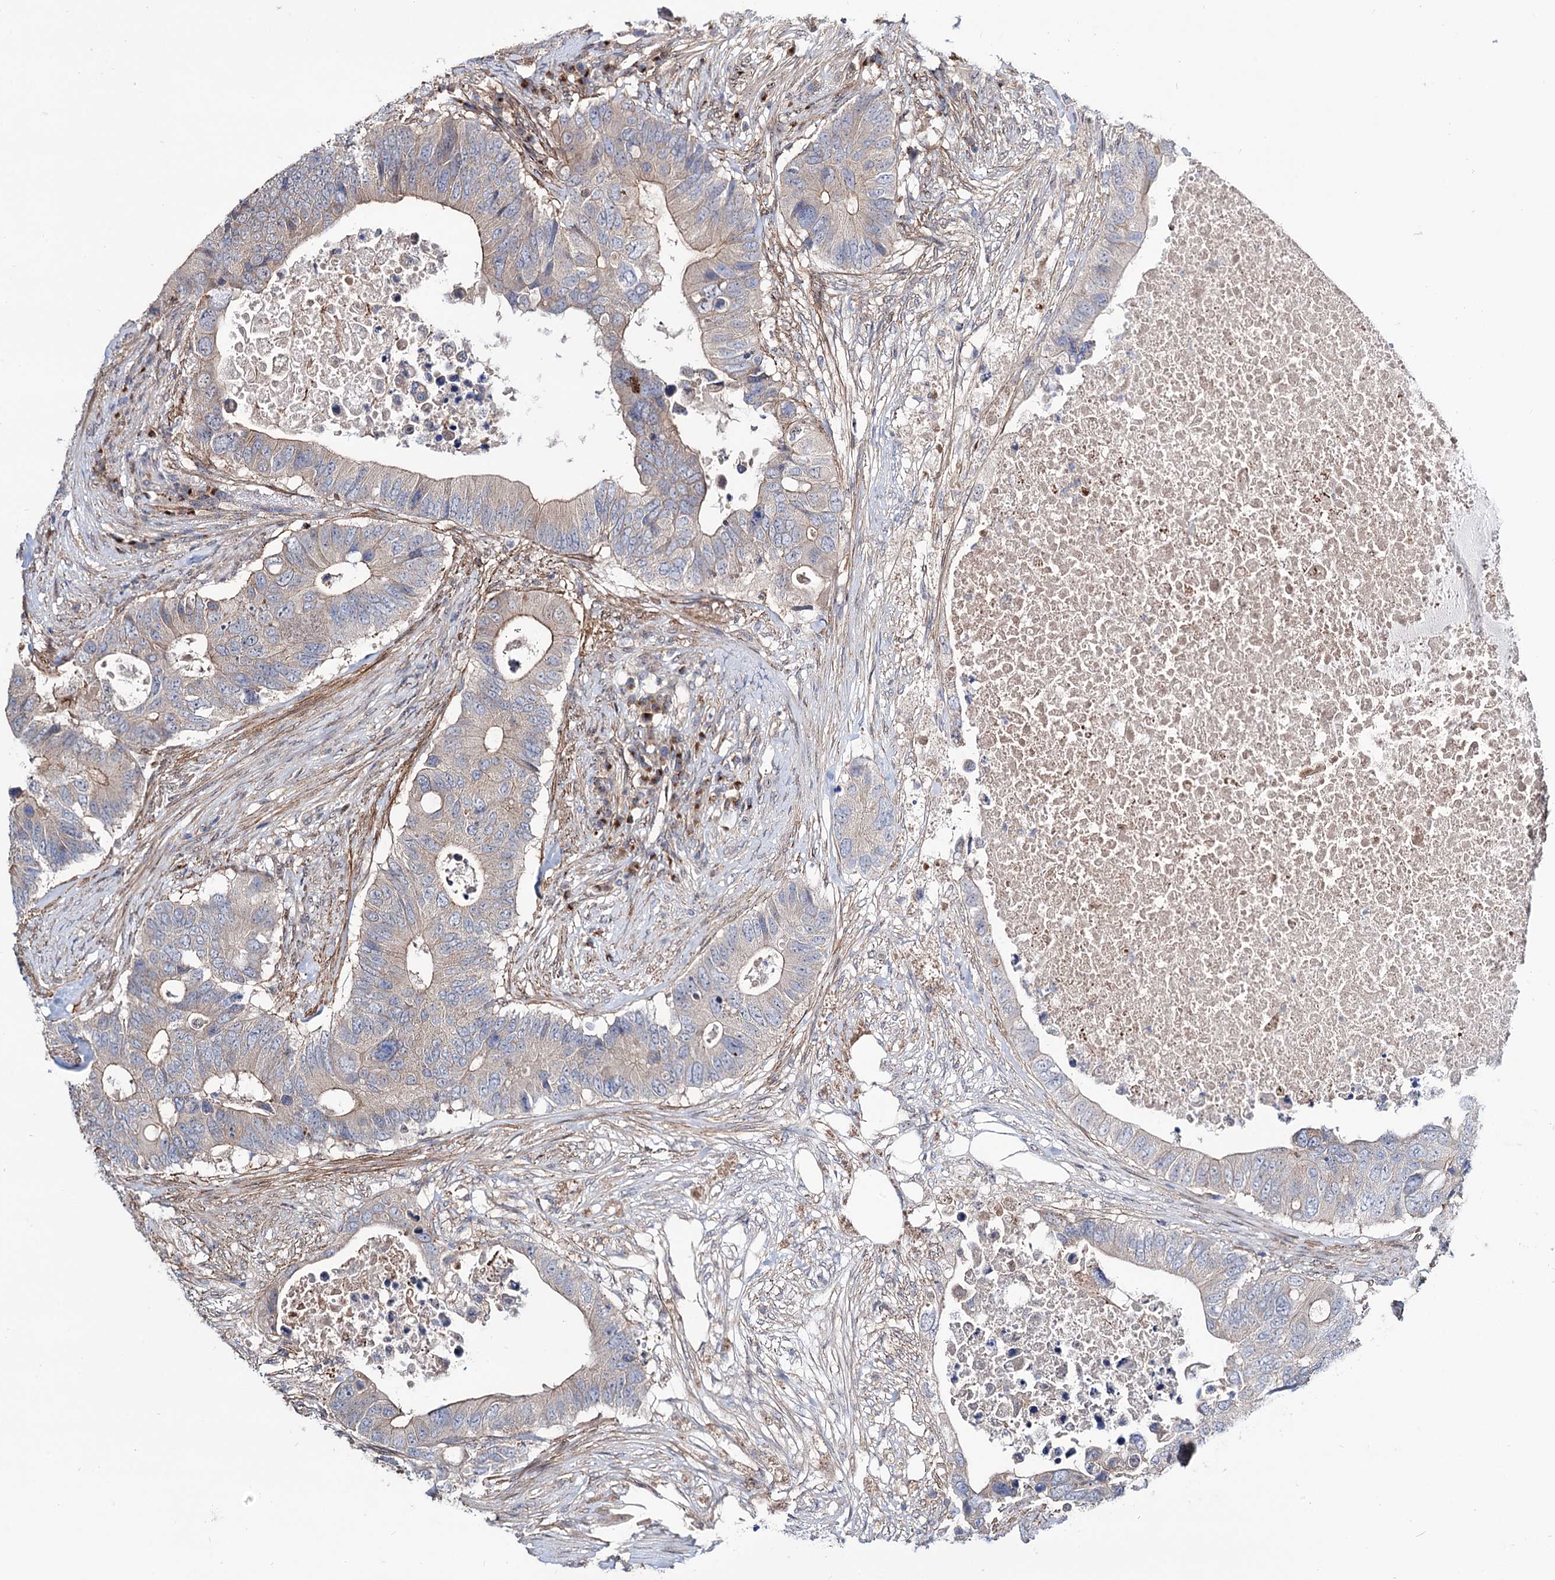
{"staining": {"intensity": "weak", "quantity": "<25%", "location": "cytoplasmic/membranous"}, "tissue": "colorectal cancer", "cell_type": "Tumor cells", "image_type": "cancer", "snomed": [{"axis": "morphology", "description": "Adenocarcinoma, NOS"}, {"axis": "topography", "description": "Colon"}], "caption": "This is an immunohistochemistry (IHC) photomicrograph of human adenocarcinoma (colorectal). There is no expression in tumor cells.", "gene": "SEC24A", "patient": {"sex": "male", "age": 71}}